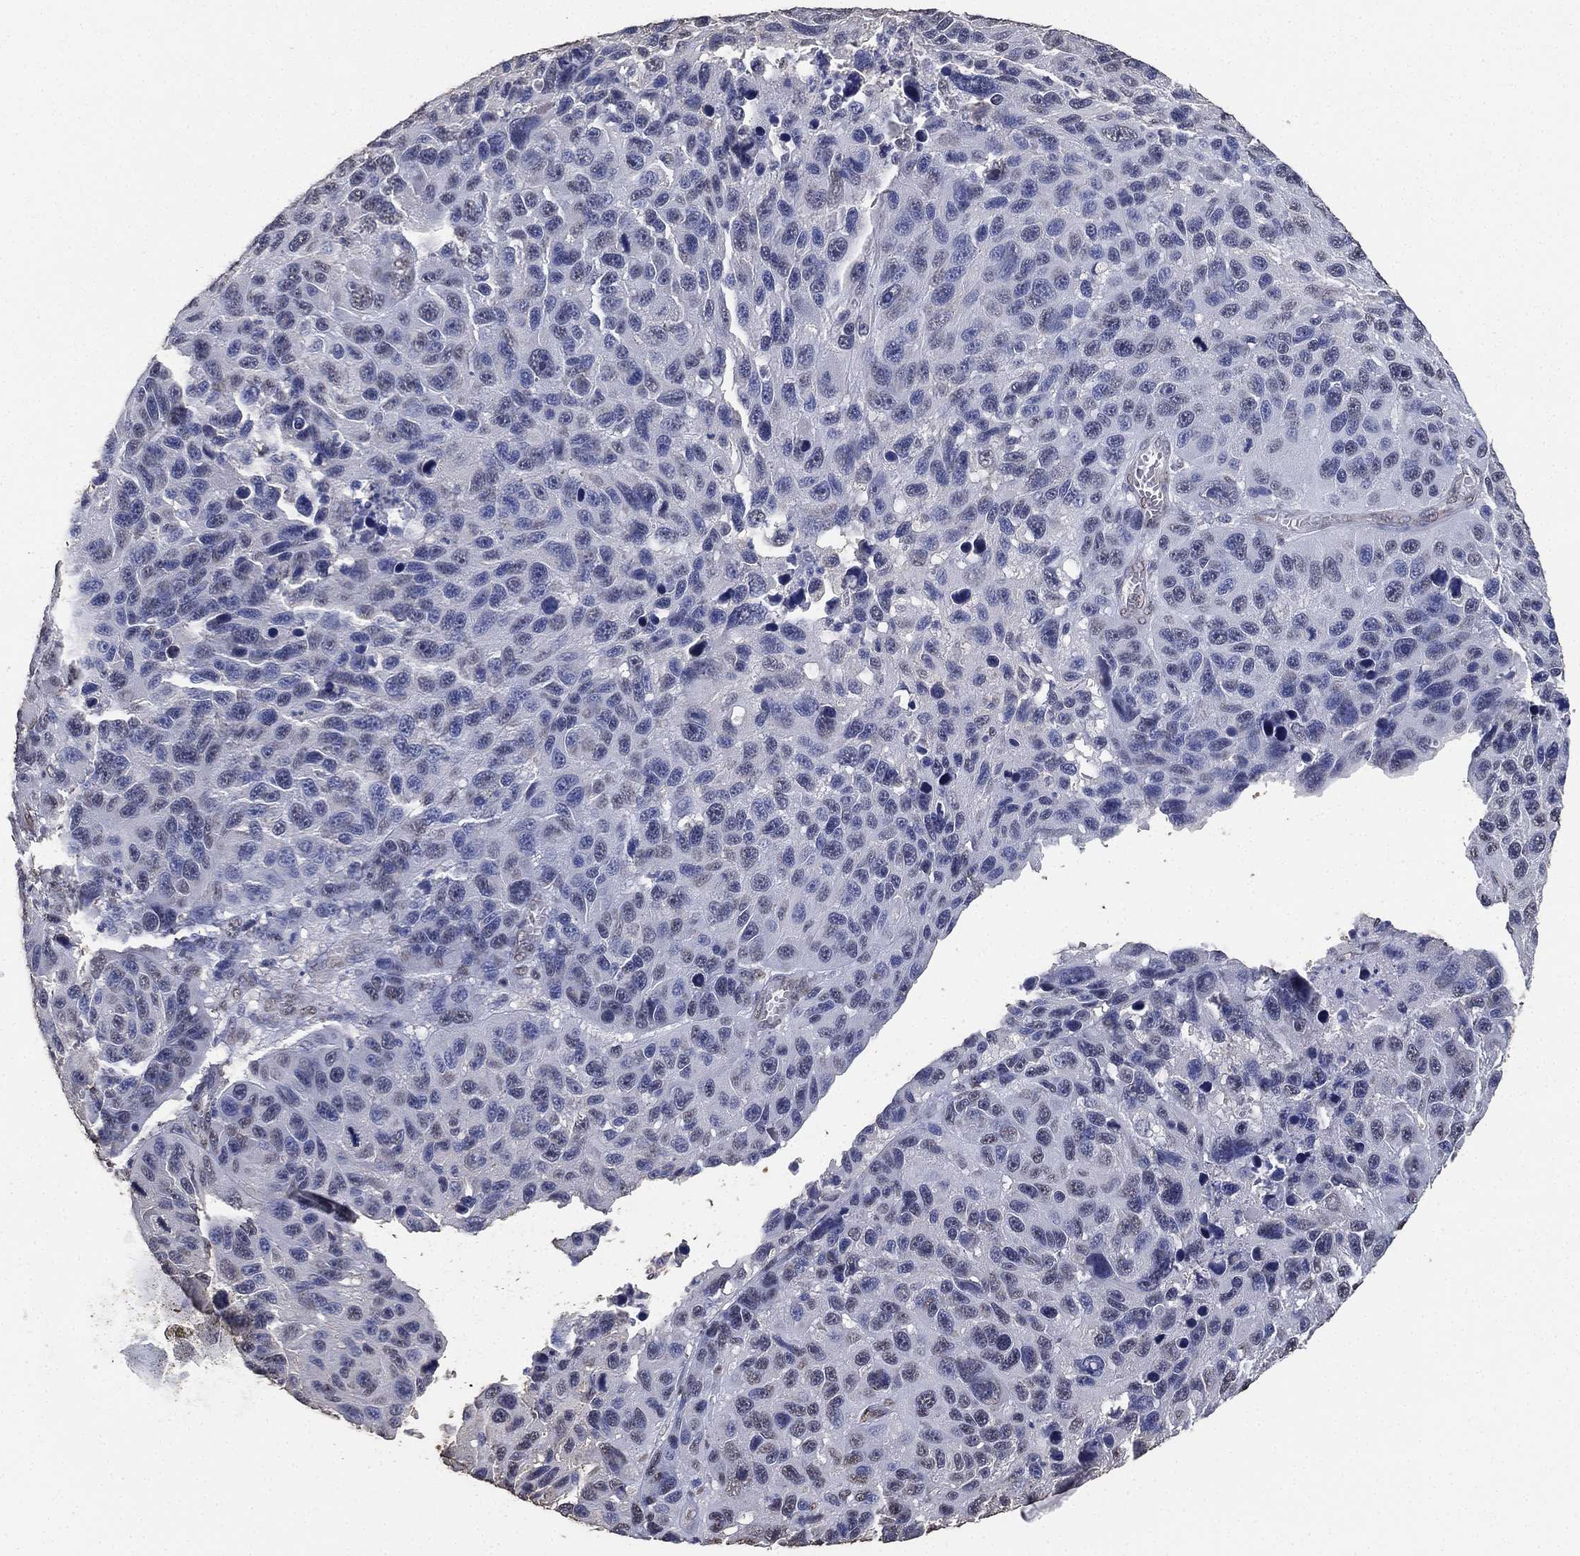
{"staining": {"intensity": "negative", "quantity": "none", "location": "none"}, "tissue": "melanoma", "cell_type": "Tumor cells", "image_type": "cancer", "snomed": [{"axis": "morphology", "description": "Malignant melanoma, NOS"}, {"axis": "topography", "description": "Skin"}], "caption": "High magnification brightfield microscopy of melanoma stained with DAB (brown) and counterstained with hematoxylin (blue): tumor cells show no significant positivity.", "gene": "ALDH7A1", "patient": {"sex": "male", "age": 53}}